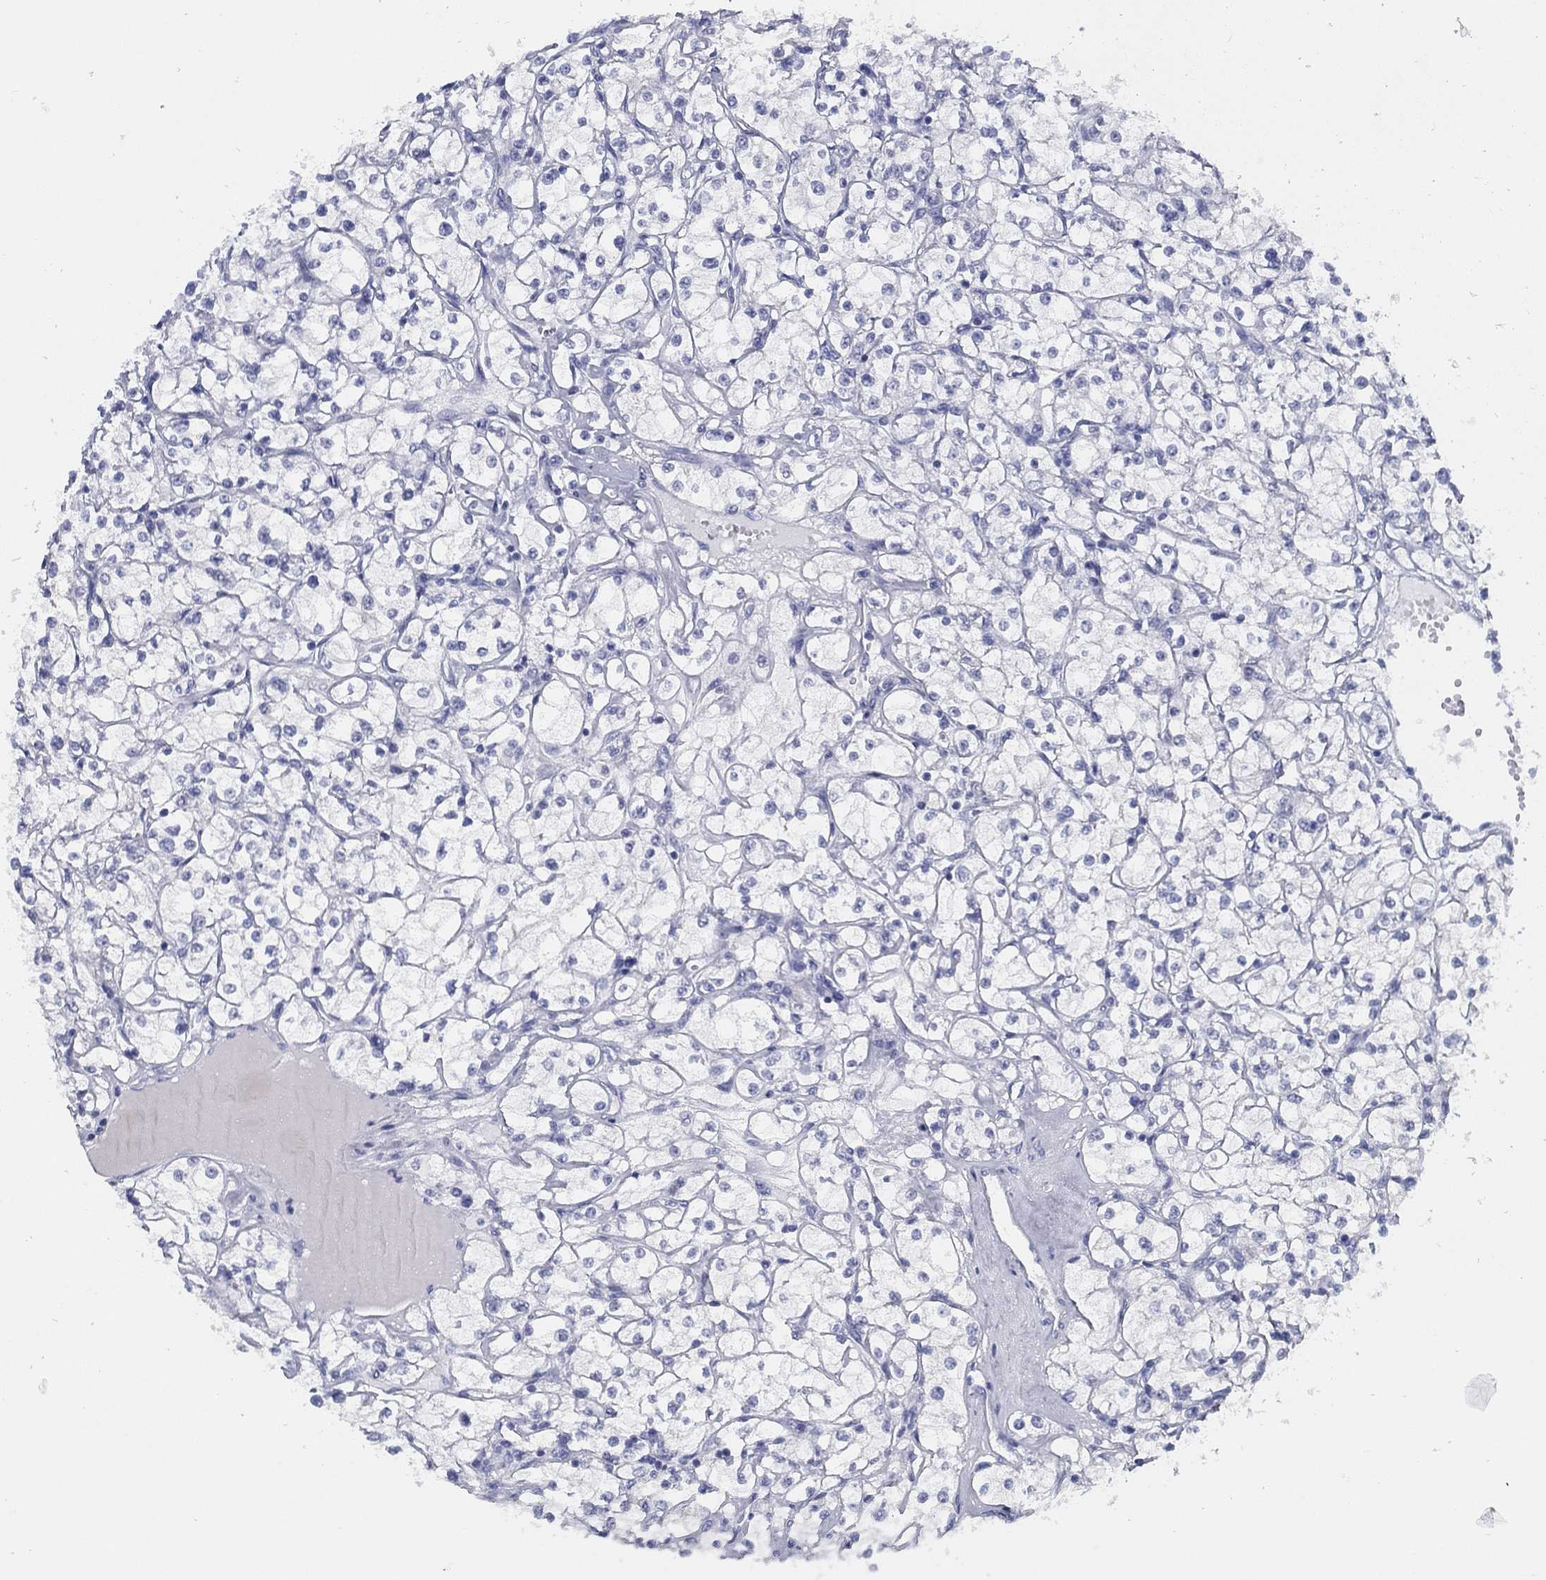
{"staining": {"intensity": "negative", "quantity": "none", "location": "none"}, "tissue": "renal cancer", "cell_type": "Tumor cells", "image_type": "cancer", "snomed": [{"axis": "morphology", "description": "Adenocarcinoma, NOS"}, {"axis": "topography", "description": "Kidney"}], "caption": "High magnification brightfield microscopy of renal adenocarcinoma stained with DAB (brown) and counterstained with hematoxylin (blue): tumor cells show no significant positivity.", "gene": "TMEM252", "patient": {"sex": "male", "age": 67}}